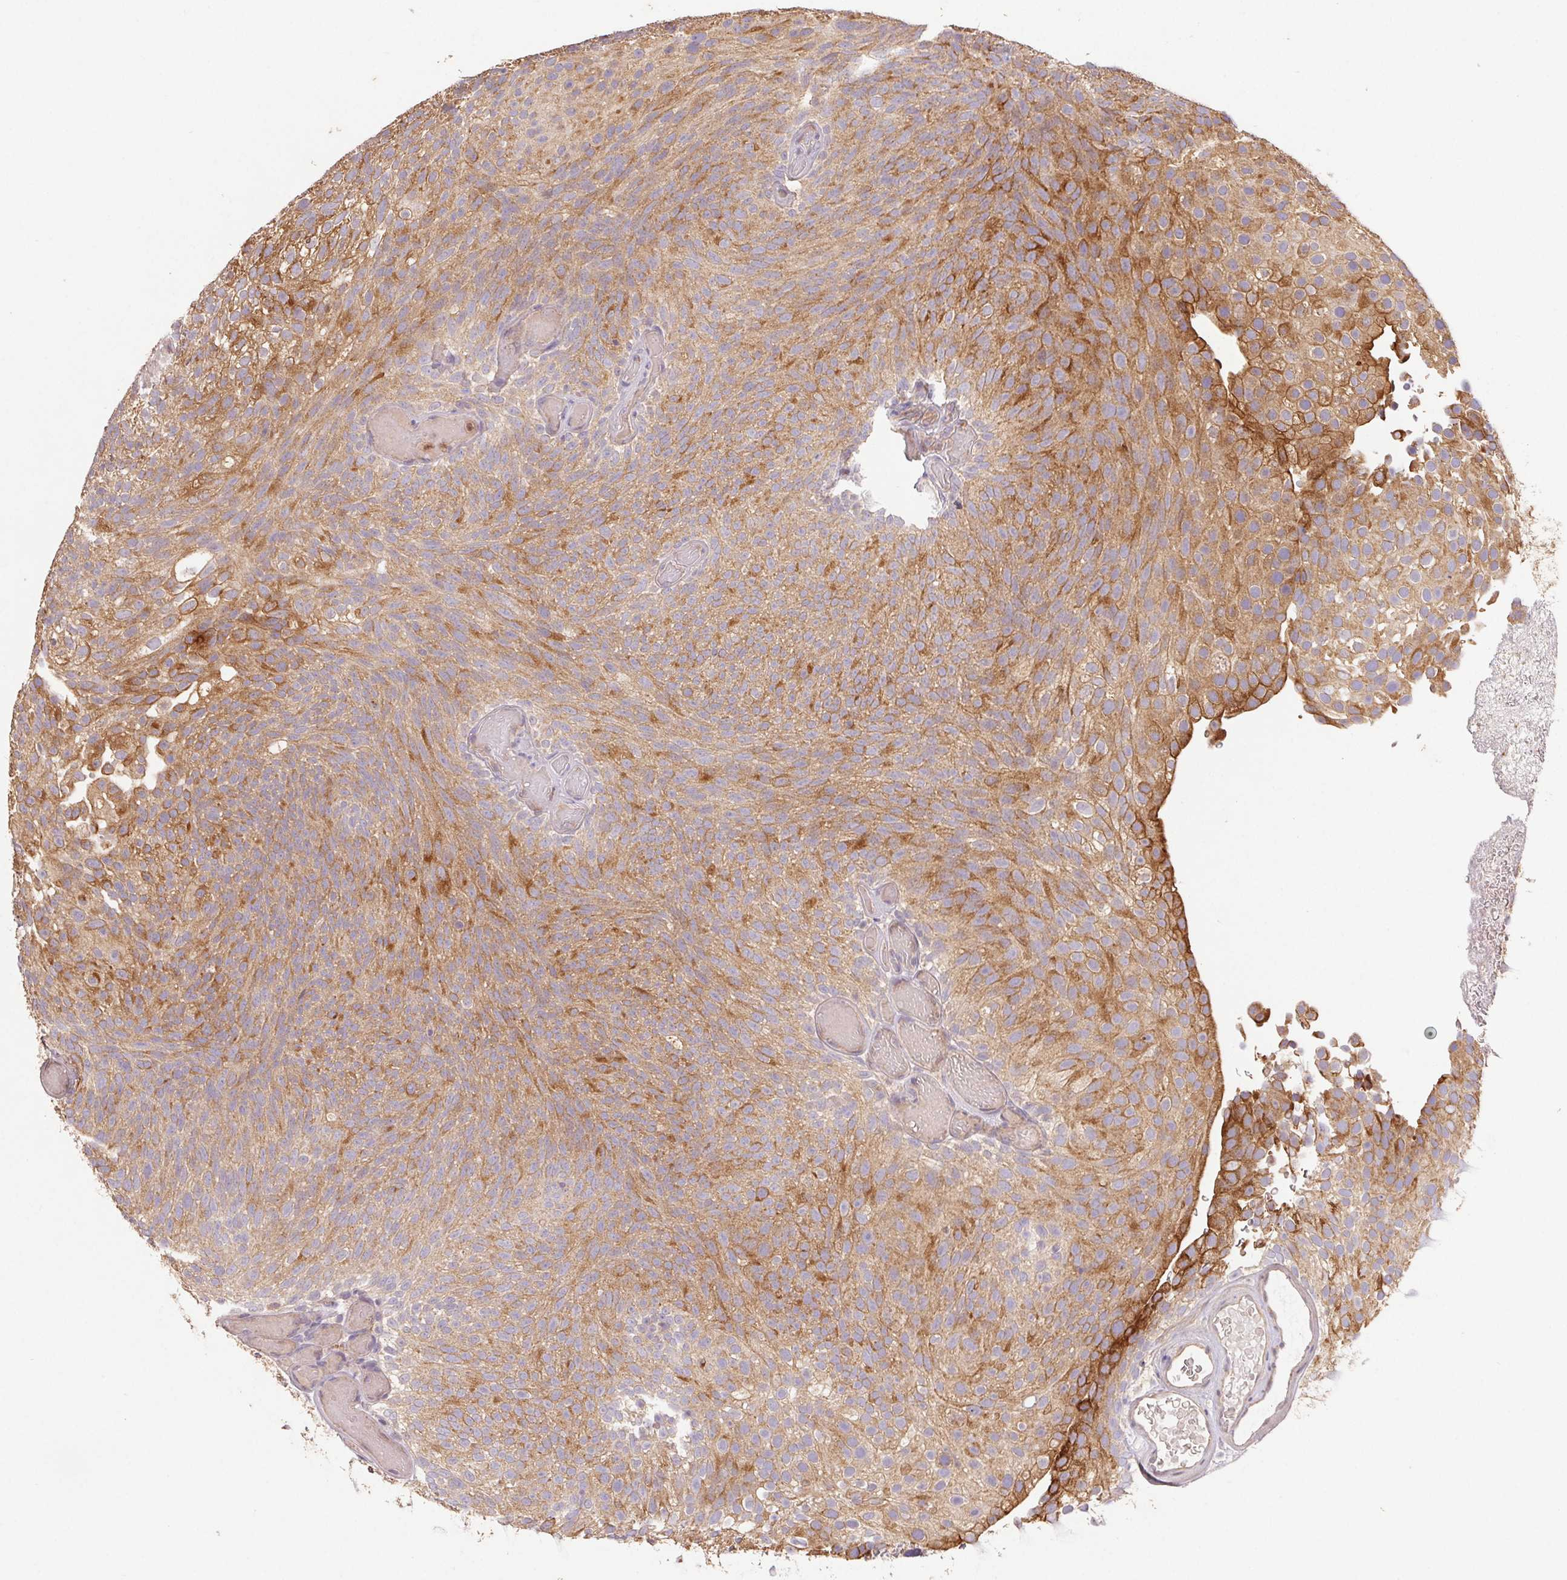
{"staining": {"intensity": "moderate", "quantity": ">75%", "location": "cytoplasmic/membranous"}, "tissue": "urothelial cancer", "cell_type": "Tumor cells", "image_type": "cancer", "snomed": [{"axis": "morphology", "description": "Urothelial carcinoma, Low grade"}, {"axis": "topography", "description": "Urinary bladder"}], "caption": "Protein analysis of urothelial cancer tissue demonstrates moderate cytoplasmic/membranous expression in about >75% of tumor cells.", "gene": "RAB11A", "patient": {"sex": "male", "age": 78}}